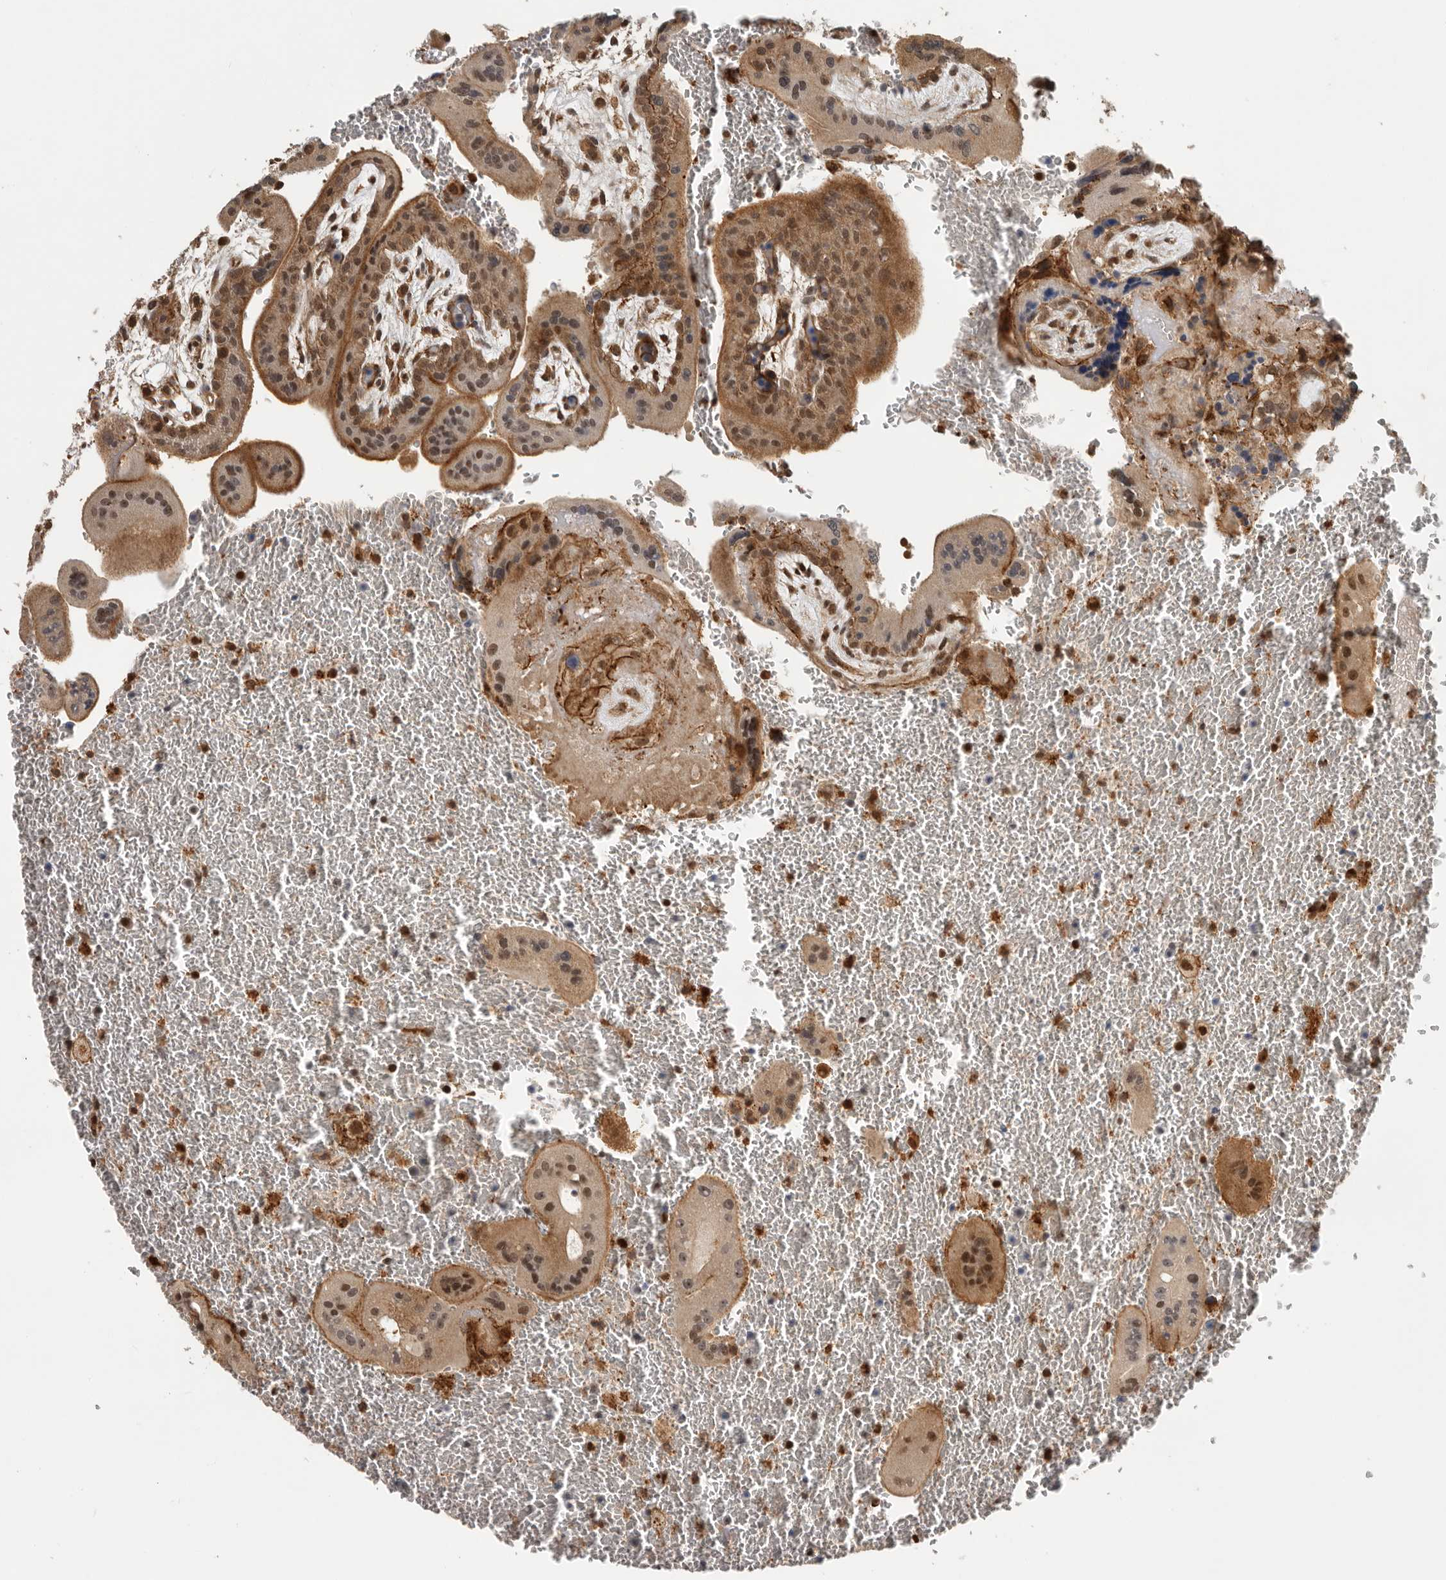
{"staining": {"intensity": "strong", "quantity": ">75%", "location": "cytoplasmic/membranous"}, "tissue": "placenta", "cell_type": "Trophoblastic cells", "image_type": "normal", "snomed": [{"axis": "morphology", "description": "Normal tissue, NOS"}, {"axis": "topography", "description": "Placenta"}], "caption": "Strong cytoplasmic/membranous staining is present in approximately >75% of trophoblastic cells in normal placenta. (DAB IHC with brightfield microscopy, high magnification).", "gene": "RNF157", "patient": {"sex": "female", "age": 35}}